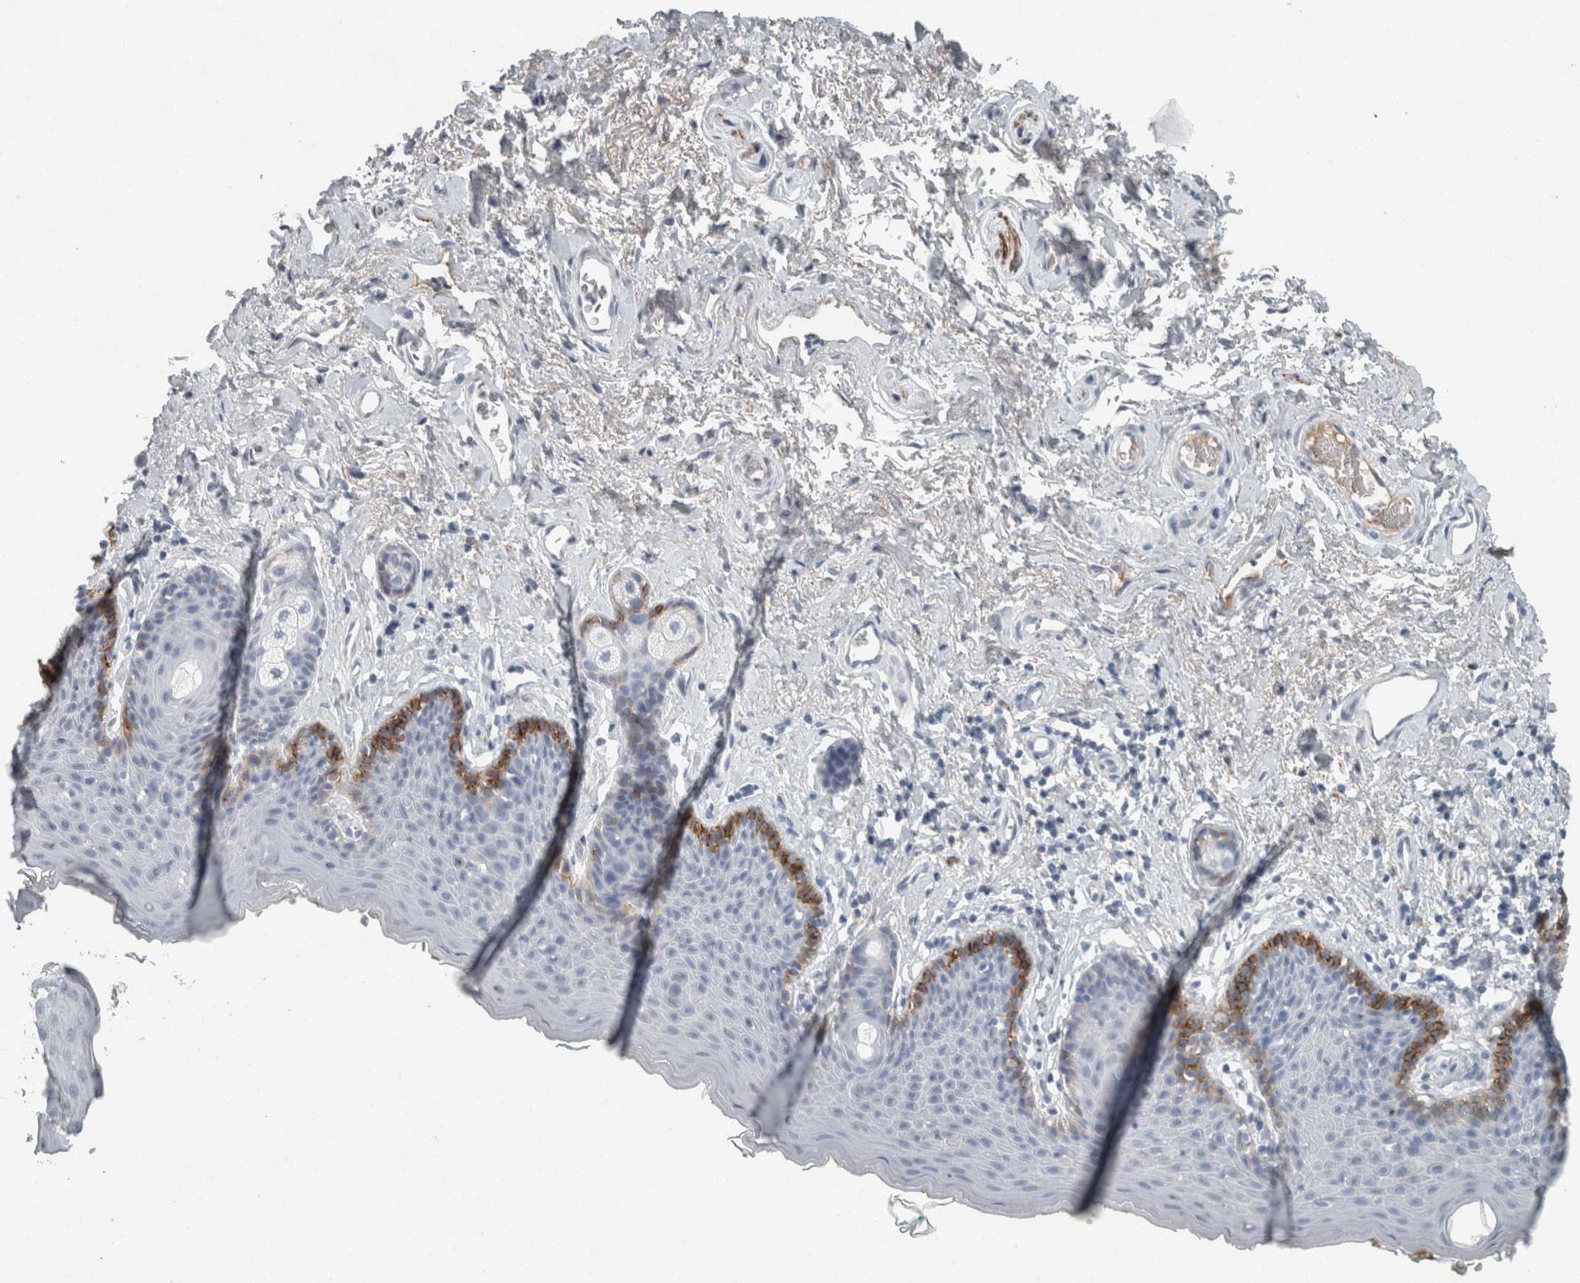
{"staining": {"intensity": "moderate", "quantity": "<25%", "location": "cytoplasmic/membranous"}, "tissue": "skin", "cell_type": "Epidermal cells", "image_type": "normal", "snomed": [{"axis": "morphology", "description": "Normal tissue, NOS"}, {"axis": "topography", "description": "Vulva"}], "caption": "Immunohistochemical staining of normal skin demonstrates moderate cytoplasmic/membranous protein positivity in about <25% of epidermal cells. The staining was performed using DAB (3,3'-diaminobenzidine) to visualize the protein expression in brown, while the nuclei were stained in blue with hematoxylin (Magnification: 20x).", "gene": "CHL1", "patient": {"sex": "female", "age": 66}}